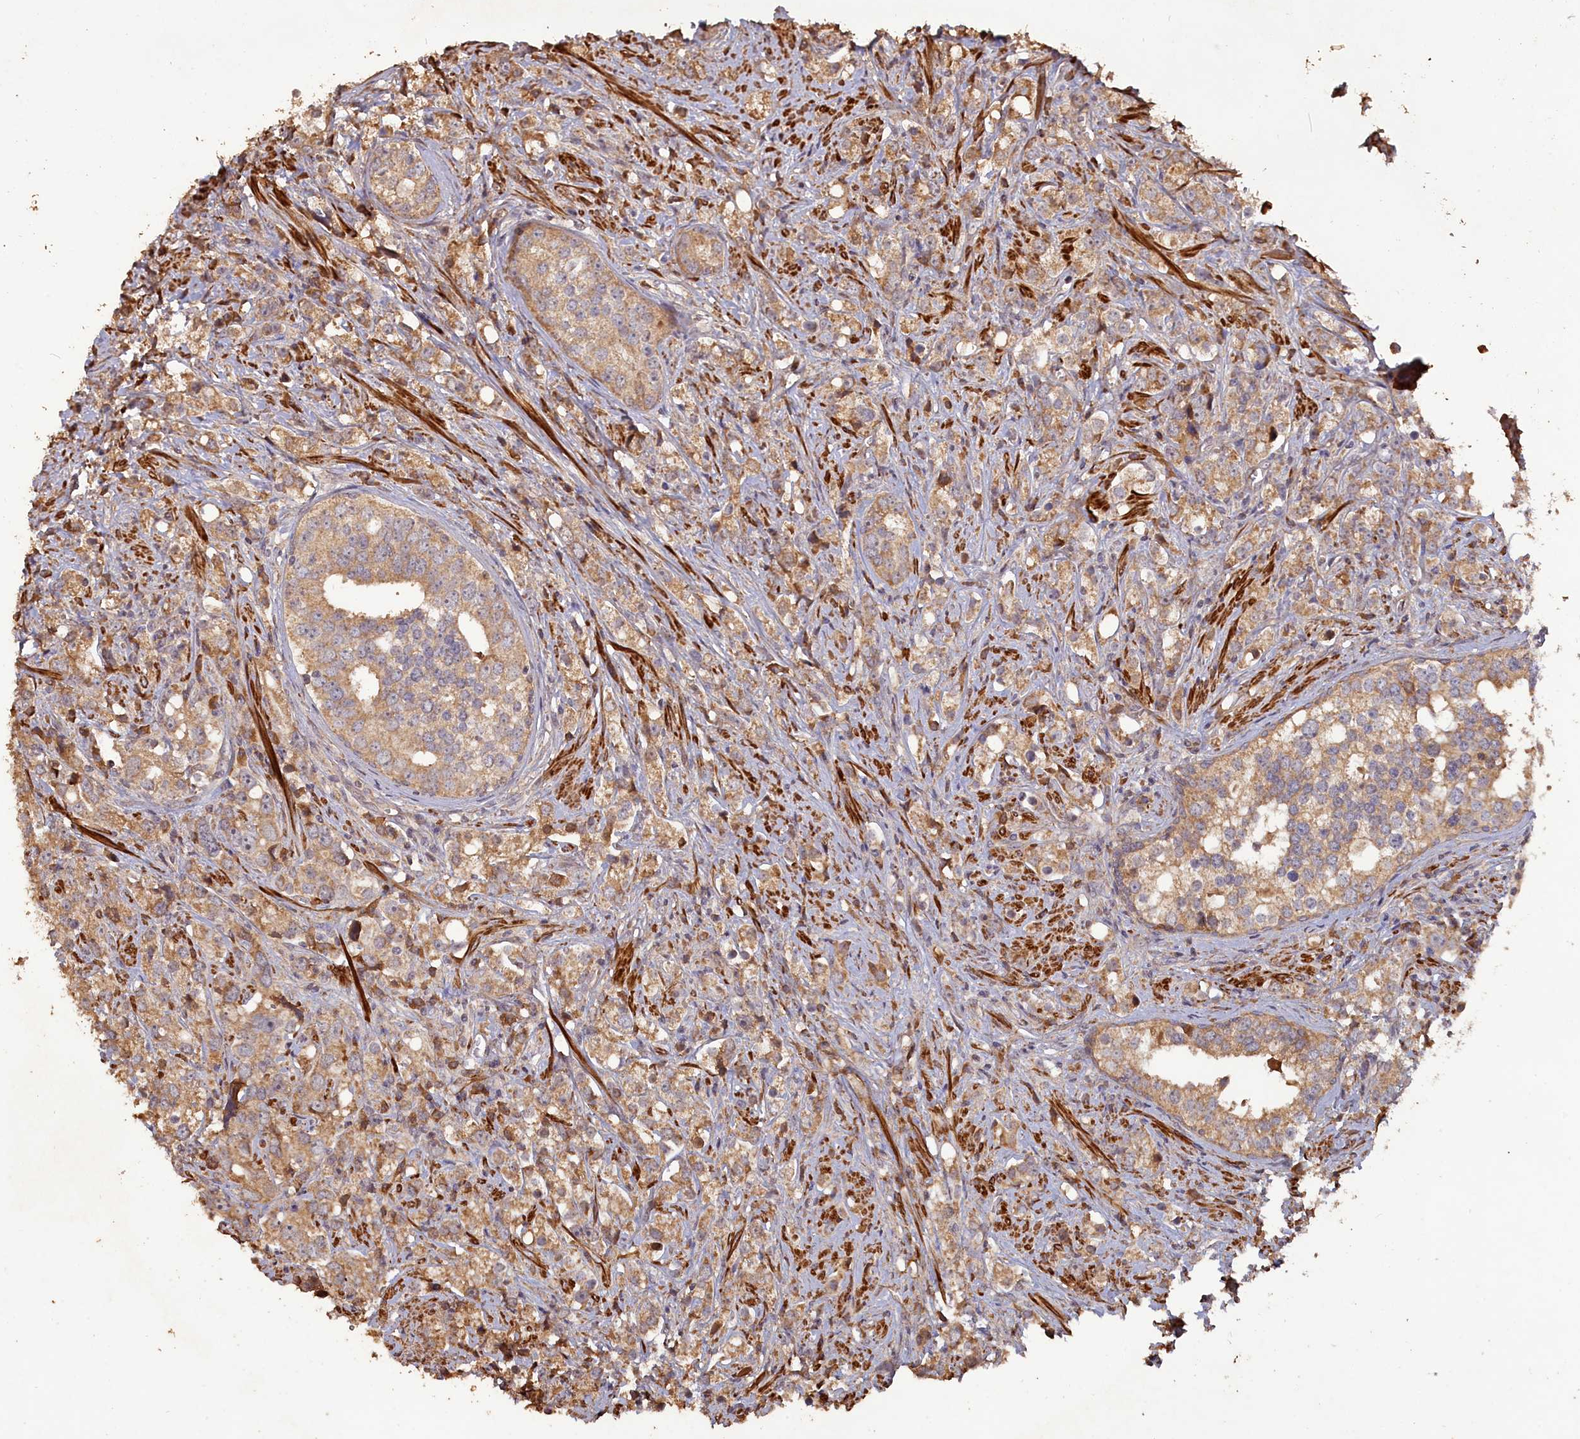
{"staining": {"intensity": "moderate", "quantity": ">75%", "location": "cytoplasmic/membranous"}, "tissue": "prostate cancer", "cell_type": "Tumor cells", "image_type": "cancer", "snomed": [{"axis": "morphology", "description": "Adenocarcinoma, High grade"}, {"axis": "topography", "description": "Prostate"}], "caption": "Prostate adenocarcinoma (high-grade) stained with immunohistochemistry (IHC) reveals moderate cytoplasmic/membranous expression in about >75% of tumor cells. Nuclei are stained in blue.", "gene": "LAYN", "patient": {"sex": "male", "age": 71}}